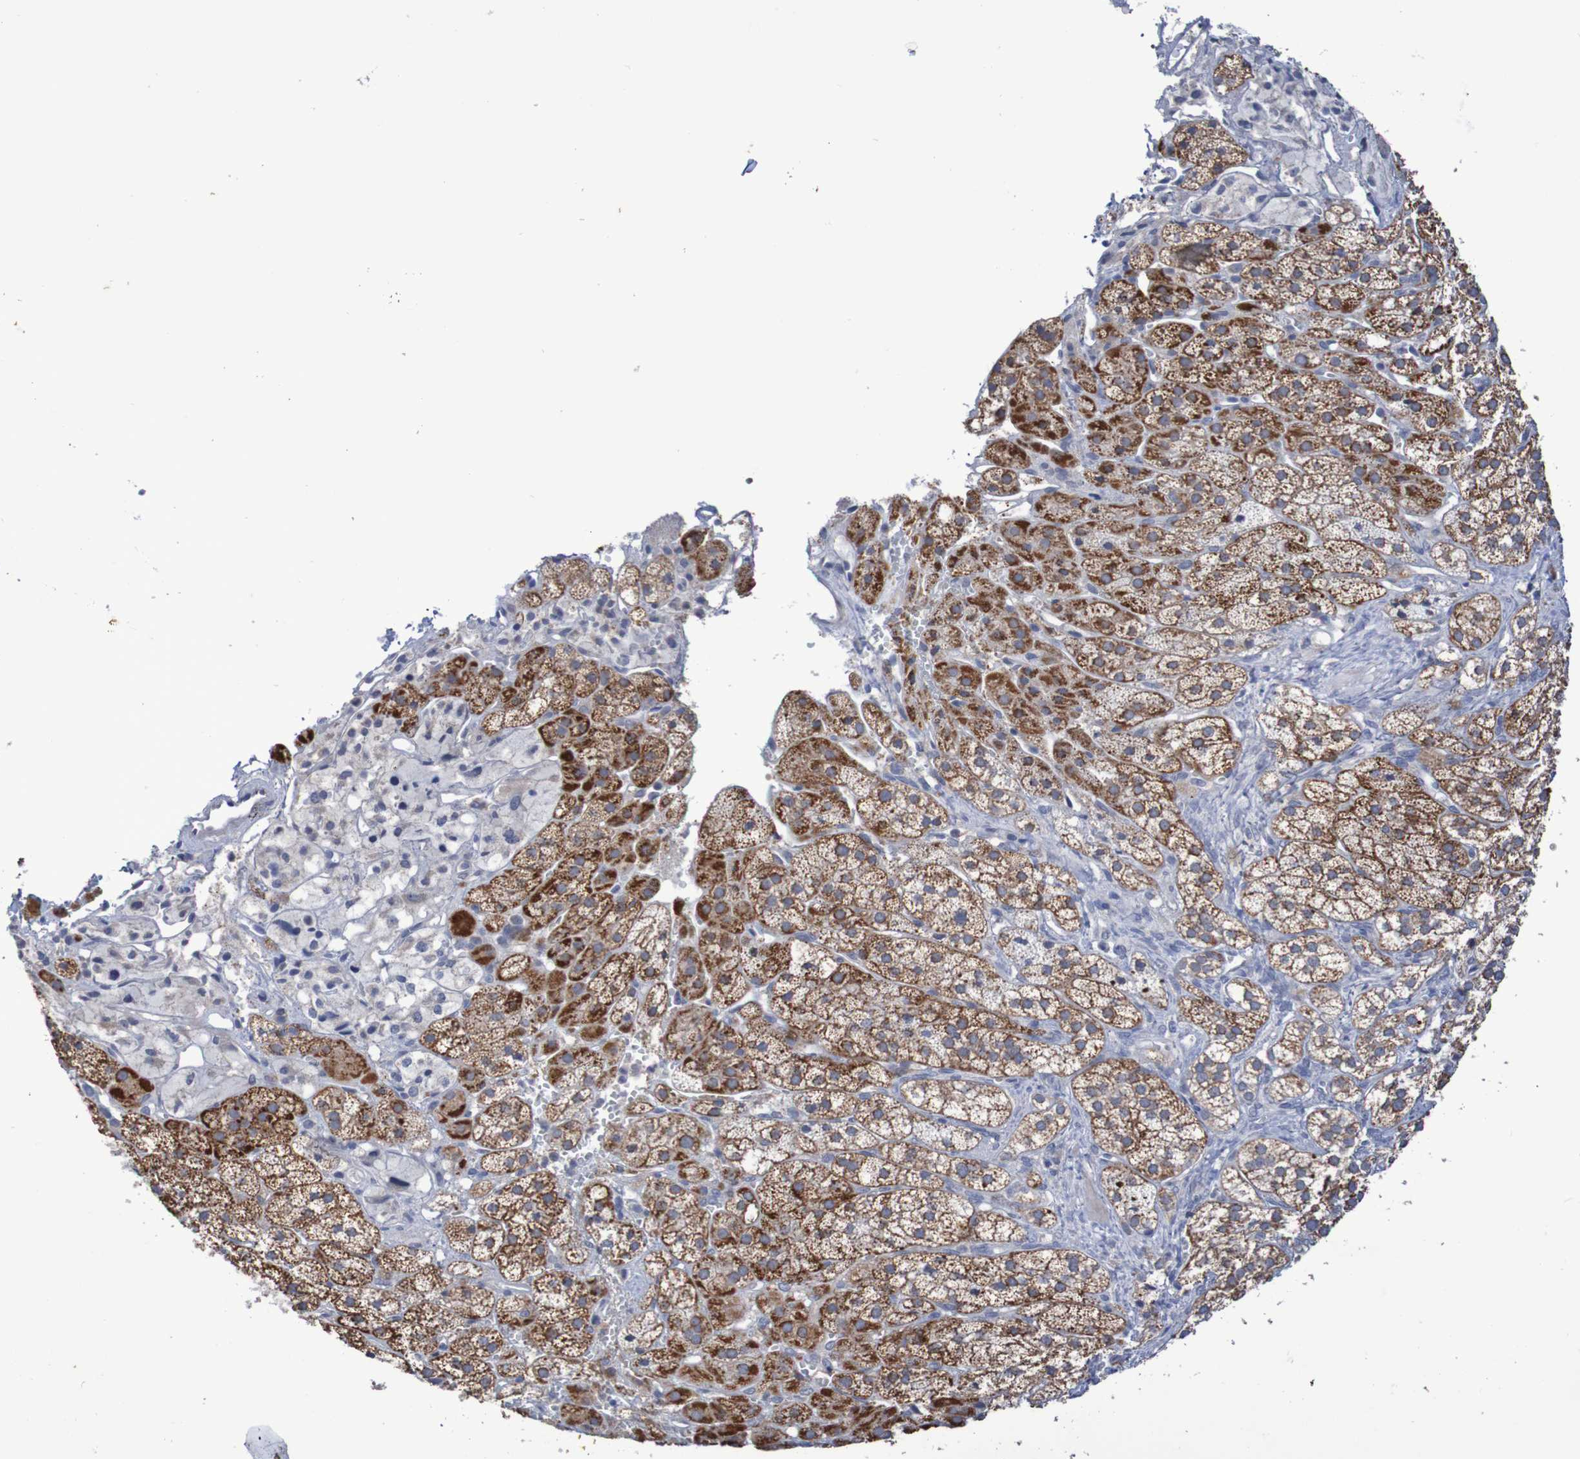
{"staining": {"intensity": "strong", "quantity": ">75%", "location": "cytoplasmic/membranous"}, "tissue": "adrenal gland", "cell_type": "Glandular cells", "image_type": "normal", "snomed": [{"axis": "morphology", "description": "Normal tissue, NOS"}, {"axis": "topography", "description": "Adrenal gland"}], "caption": "Immunohistochemistry (IHC) of unremarkable human adrenal gland shows high levels of strong cytoplasmic/membranous staining in approximately >75% of glandular cells.", "gene": "C3orf18", "patient": {"sex": "male", "age": 56}}